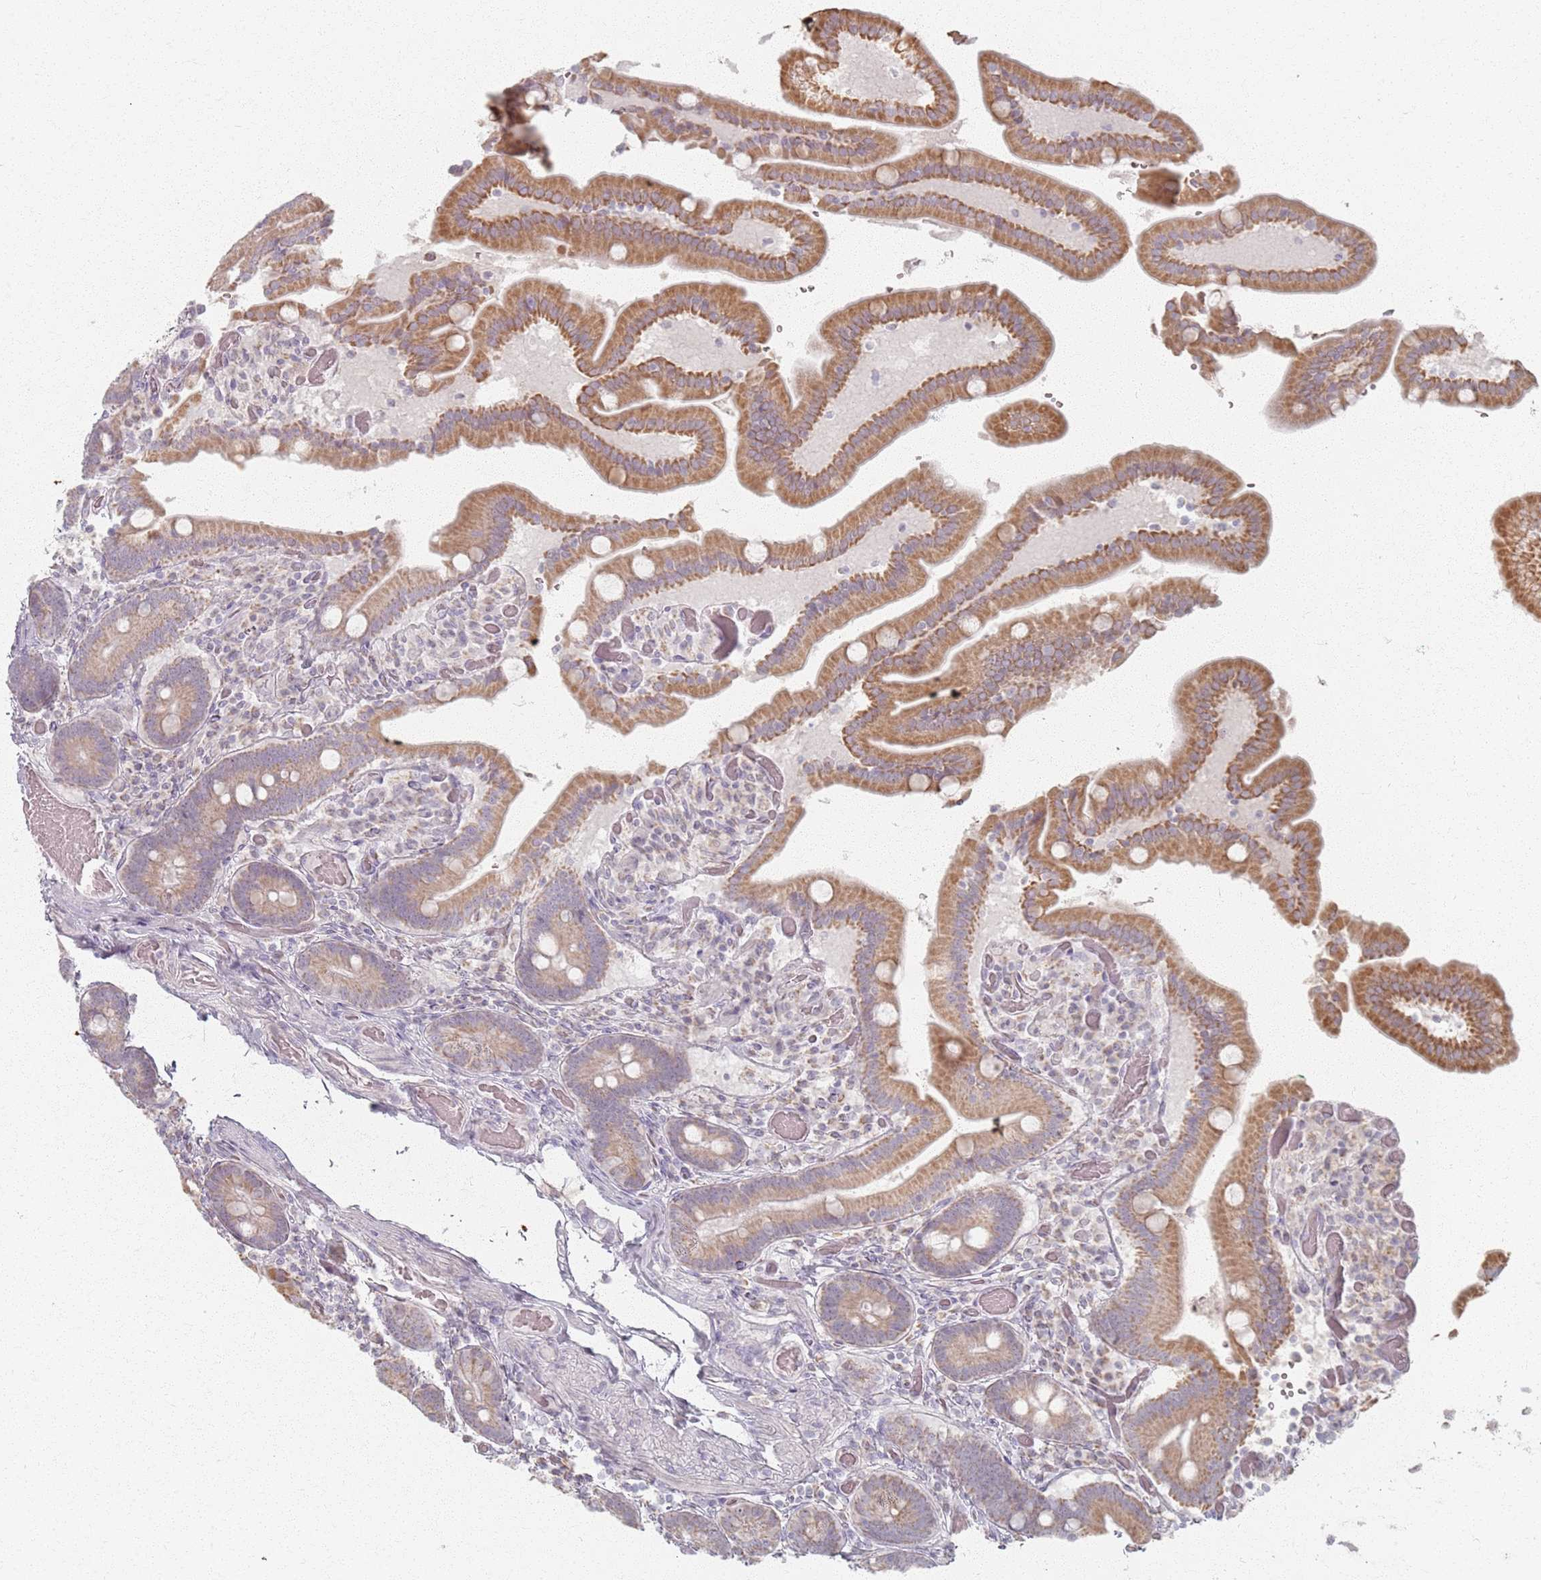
{"staining": {"intensity": "moderate", "quantity": ">75%", "location": "cytoplasmic/membranous"}, "tissue": "duodenum", "cell_type": "Glandular cells", "image_type": "normal", "snomed": [{"axis": "morphology", "description": "Normal tissue, NOS"}, {"axis": "topography", "description": "Duodenum"}], "caption": "Immunohistochemical staining of benign human duodenum shows medium levels of moderate cytoplasmic/membranous expression in about >75% of glandular cells. Using DAB (brown) and hematoxylin (blue) stains, captured at high magnification using brightfield microscopy.", "gene": "PKD2L2", "patient": {"sex": "female", "age": 62}}